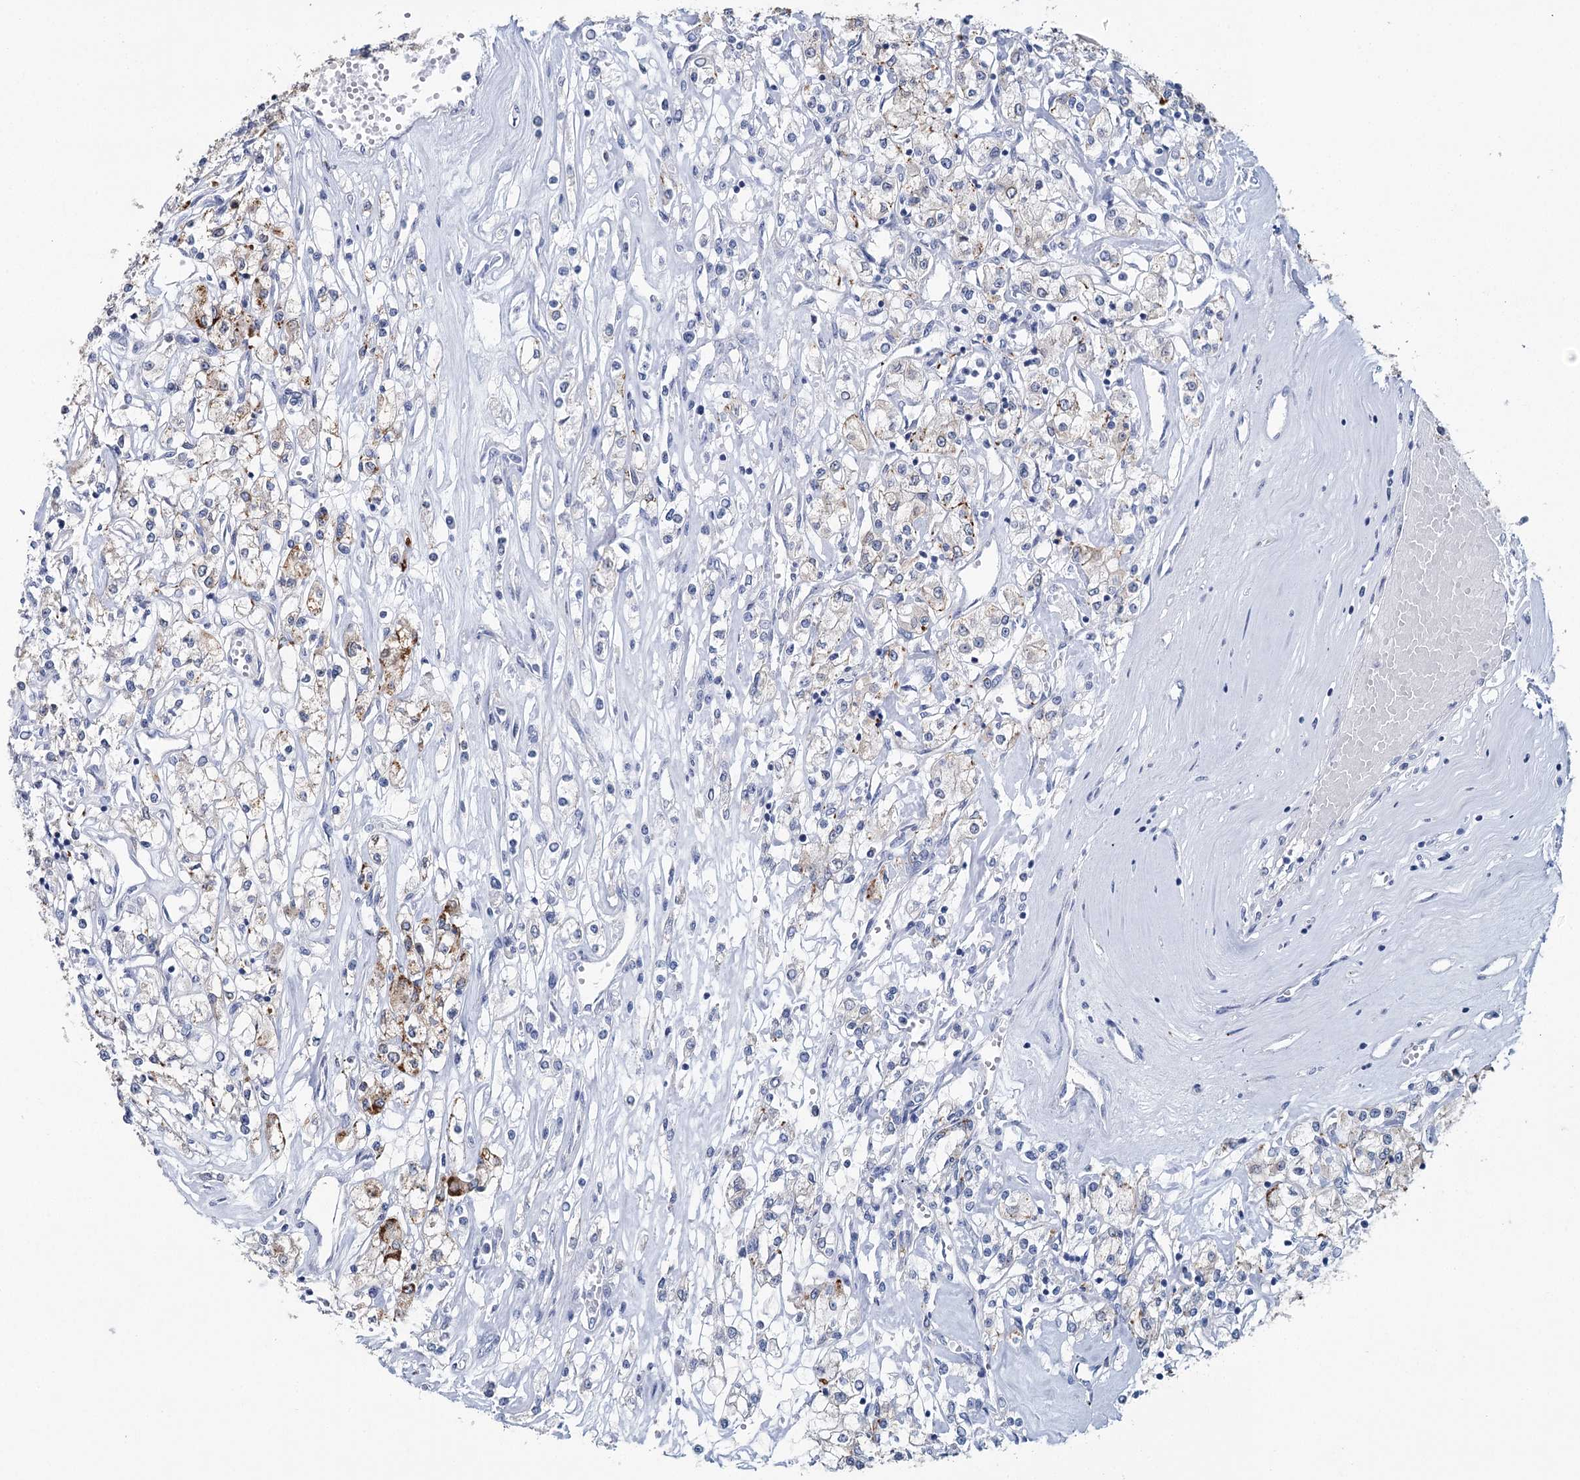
{"staining": {"intensity": "moderate", "quantity": "<25%", "location": "cytoplasmic/membranous"}, "tissue": "renal cancer", "cell_type": "Tumor cells", "image_type": "cancer", "snomed": [{"axis": "morphology", "description": "Adenocarcinoma, NOS"}, {"axis": "topography", "description": "Kidney"}], "caption": "The micrograph displays immunohistochemical staining of renal cancer. There is moderate cytoplasmic/membranous staining is appreciated in about <25% of tumor cells.", "gene": "METTL7B", "patient": {"sex": "female", "age": 59}}